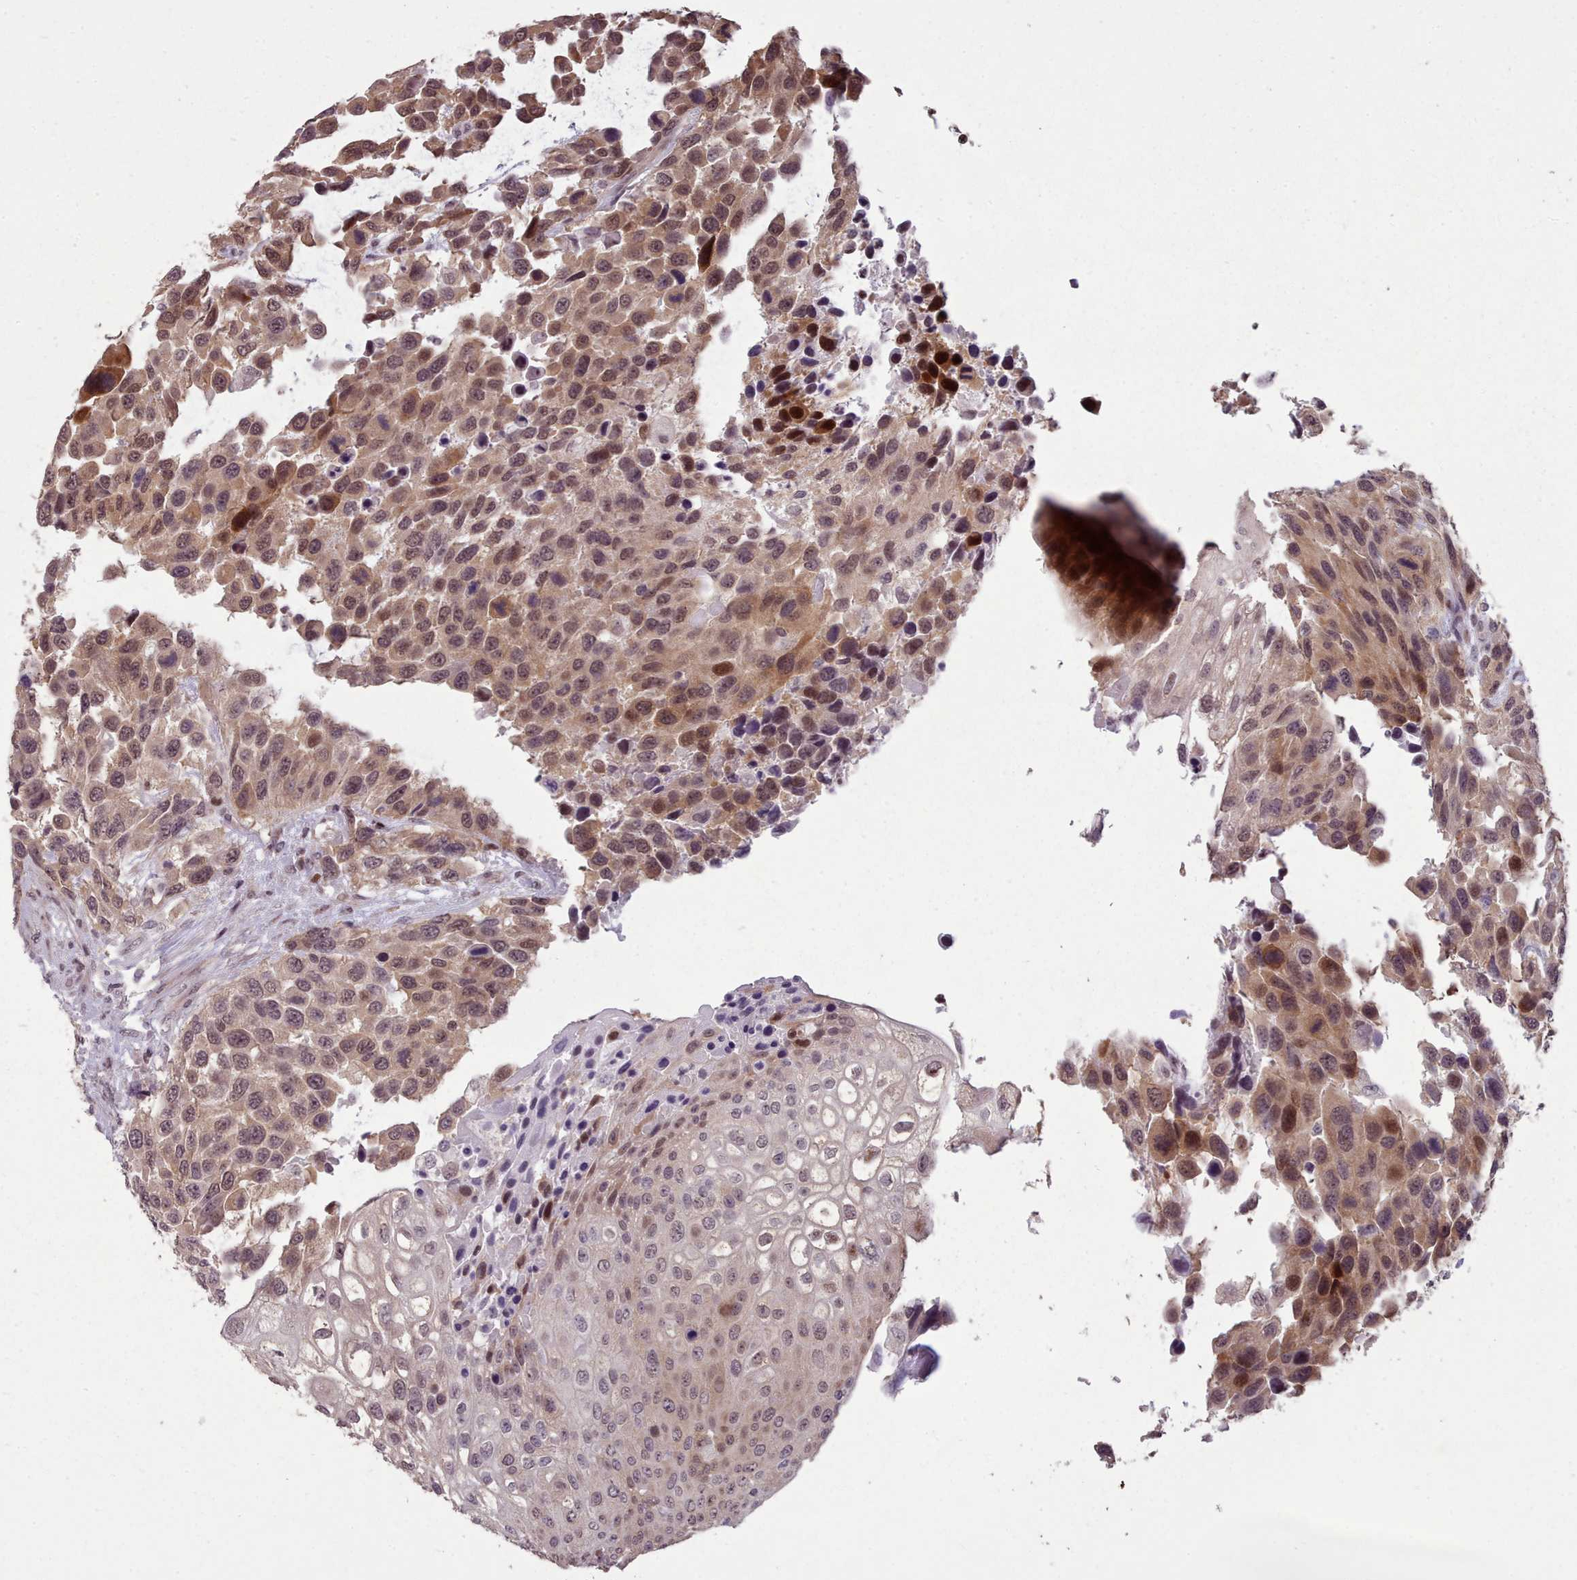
{"staining": {"intensity": "moderate", "quantity": ">75%", "location": "nuclear"}, "tissue": "urothelial cancer", "cell_type": "Tumor cells", "image_type": "cancer", "snomed": [{"axis": "morphology", "description": "Urothelial carcinoma, High grade"}, {"axis": "topography", "description": "Urinary bladder"}], "caption": "A medium amount of moderate nuclear expression is identified in approximately >75% of tumor cells in high-grade urothelial carcinoma tissue. (DAB (3,3'-diaminobenzidine) IHC, brown staining for protein, blue staining for nuclei).", "gene": "ENSA", "patient": {"sex": "female", "age": 70}}